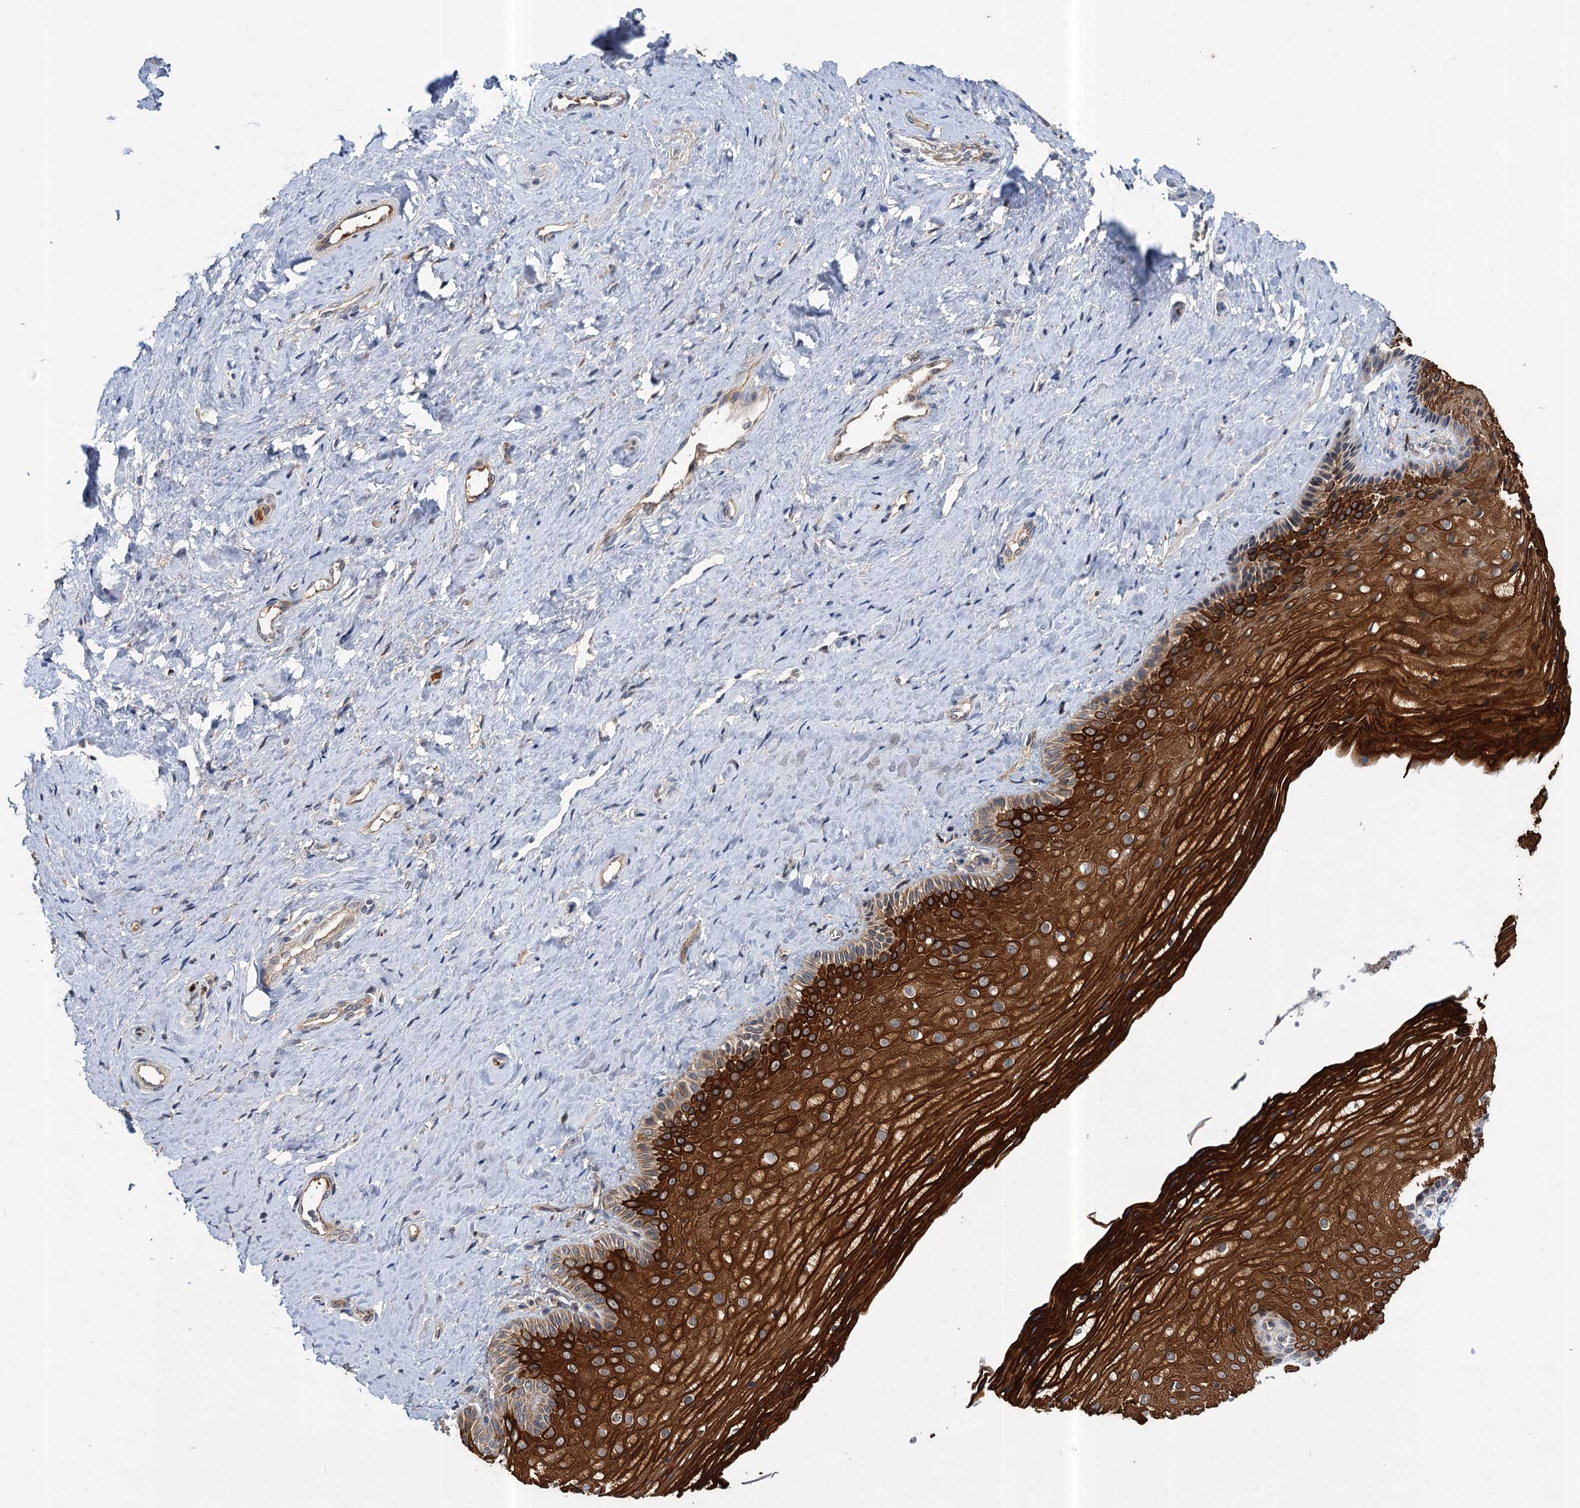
{"staining": {"intensity": "strong", "quantity": "25%-75%", "location": "cytoplasmic/membranous"}, "tissue": "vagina", "cell_type": "Squamous epithelial cells", "image_type": "normal", "snomed": [{"axis": "morphology", "description": "Normal tissue, NOS"}, {"axis": "topography", "description": "Vagina"}, {"axis": "topography", "description": "Cervix"}], "caption": "An image of vagina stained for a protein displays strong cytoplasmic/membranous brown staining in squamous epithelial cells.", "gene": "ABLIM1", "patient": {"sex": "female", "age": 40}}